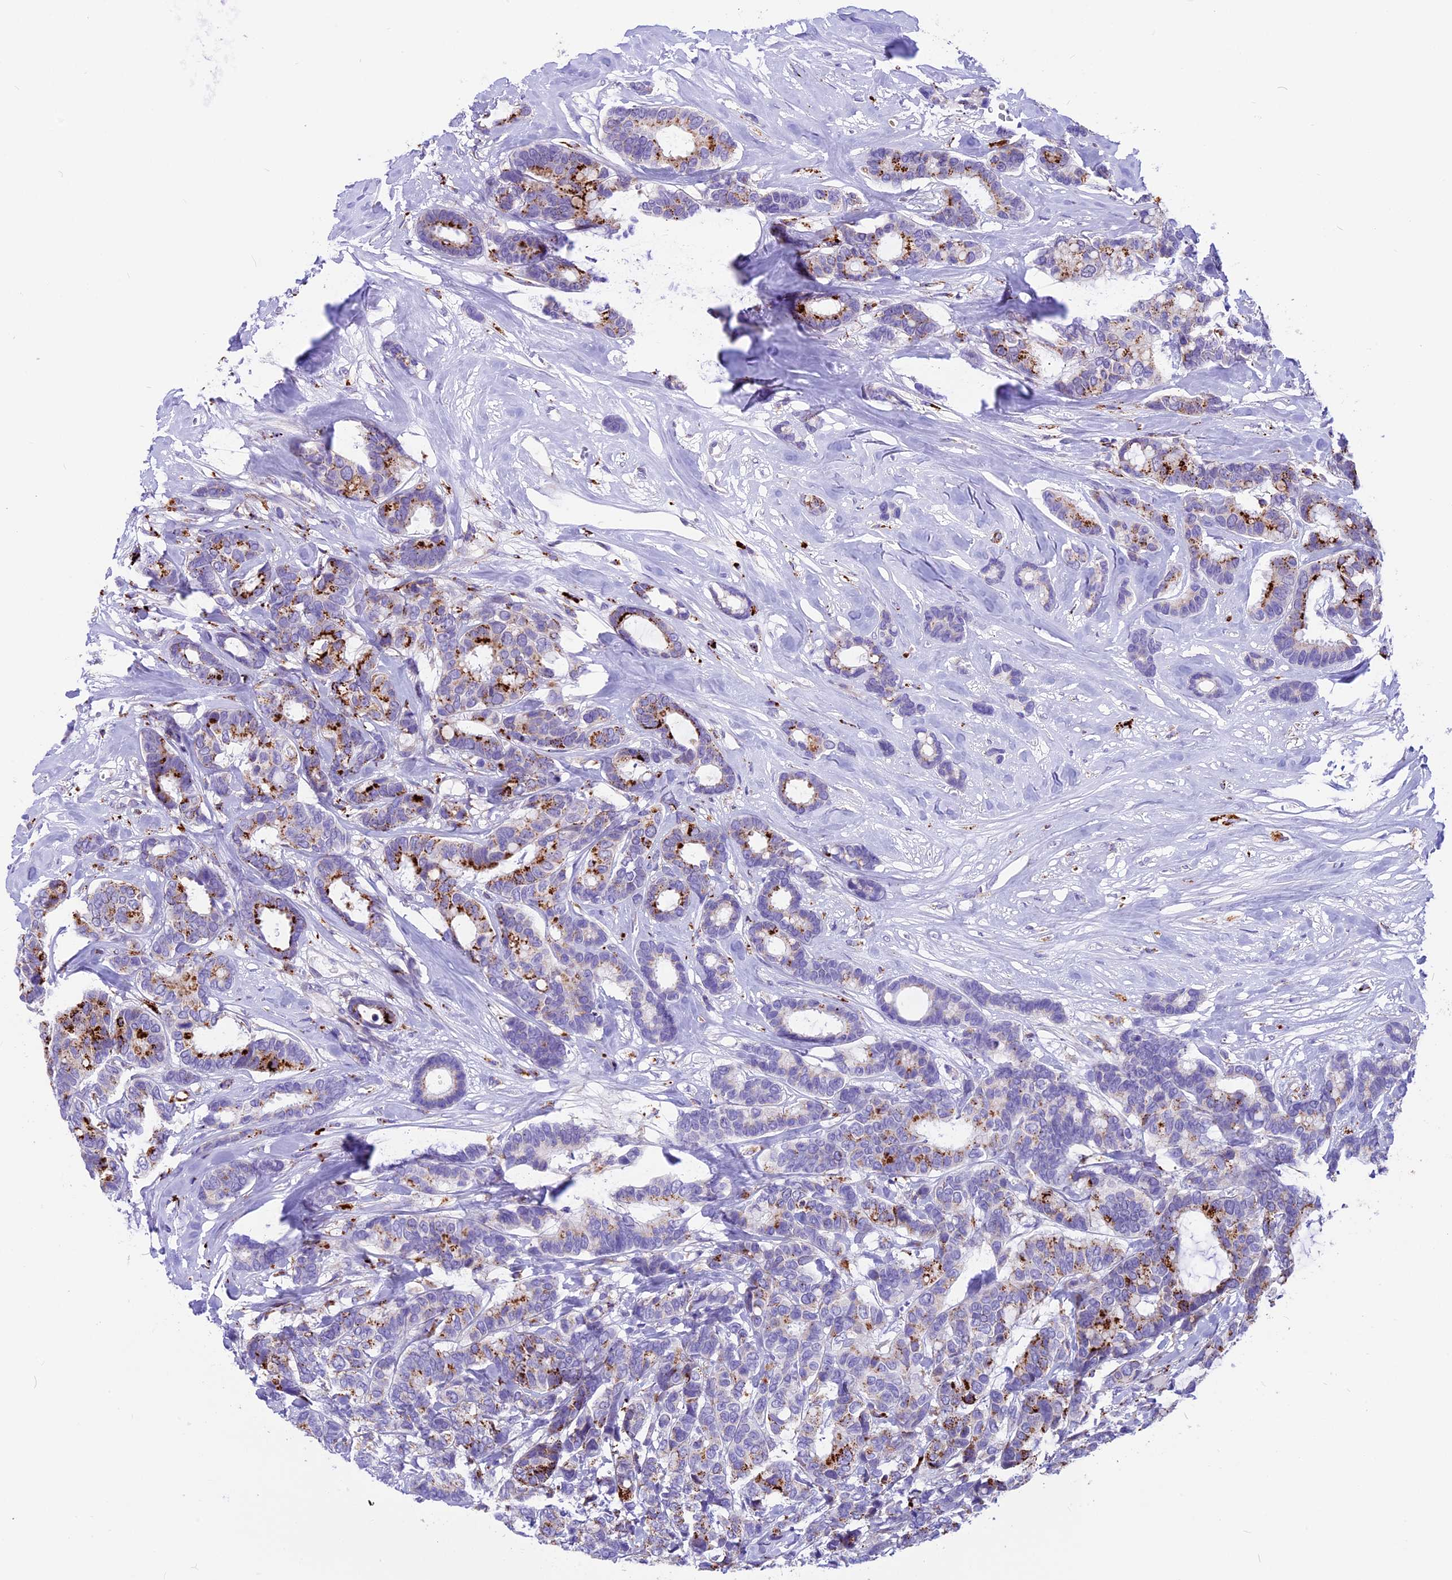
{"staining": {"intensity": "strong", "quantity": "25%-75%", "location": "cytoplasmic/membranous"}, "tissue": "breast cancer", "cell_type": "Tumor cells", "image_type": "cancer", "snomed": [{"axis": "morphology", "description": "Duct carcinoma"}, {"axis": "topography", "description": "Breast"}], "caption": "The image exhibits staining of breast cancer, revealing strong cytoplasmic/membranous protein staining (brown color) within tumor cells. (Stains: DAB (3,3'-diaminobenzidine) in brown, nuclei in blue, Microscopy: brightfield microscopy at high magnification).", "gene": "THRSP", "patient": {"sex": "female", "age": 87}}